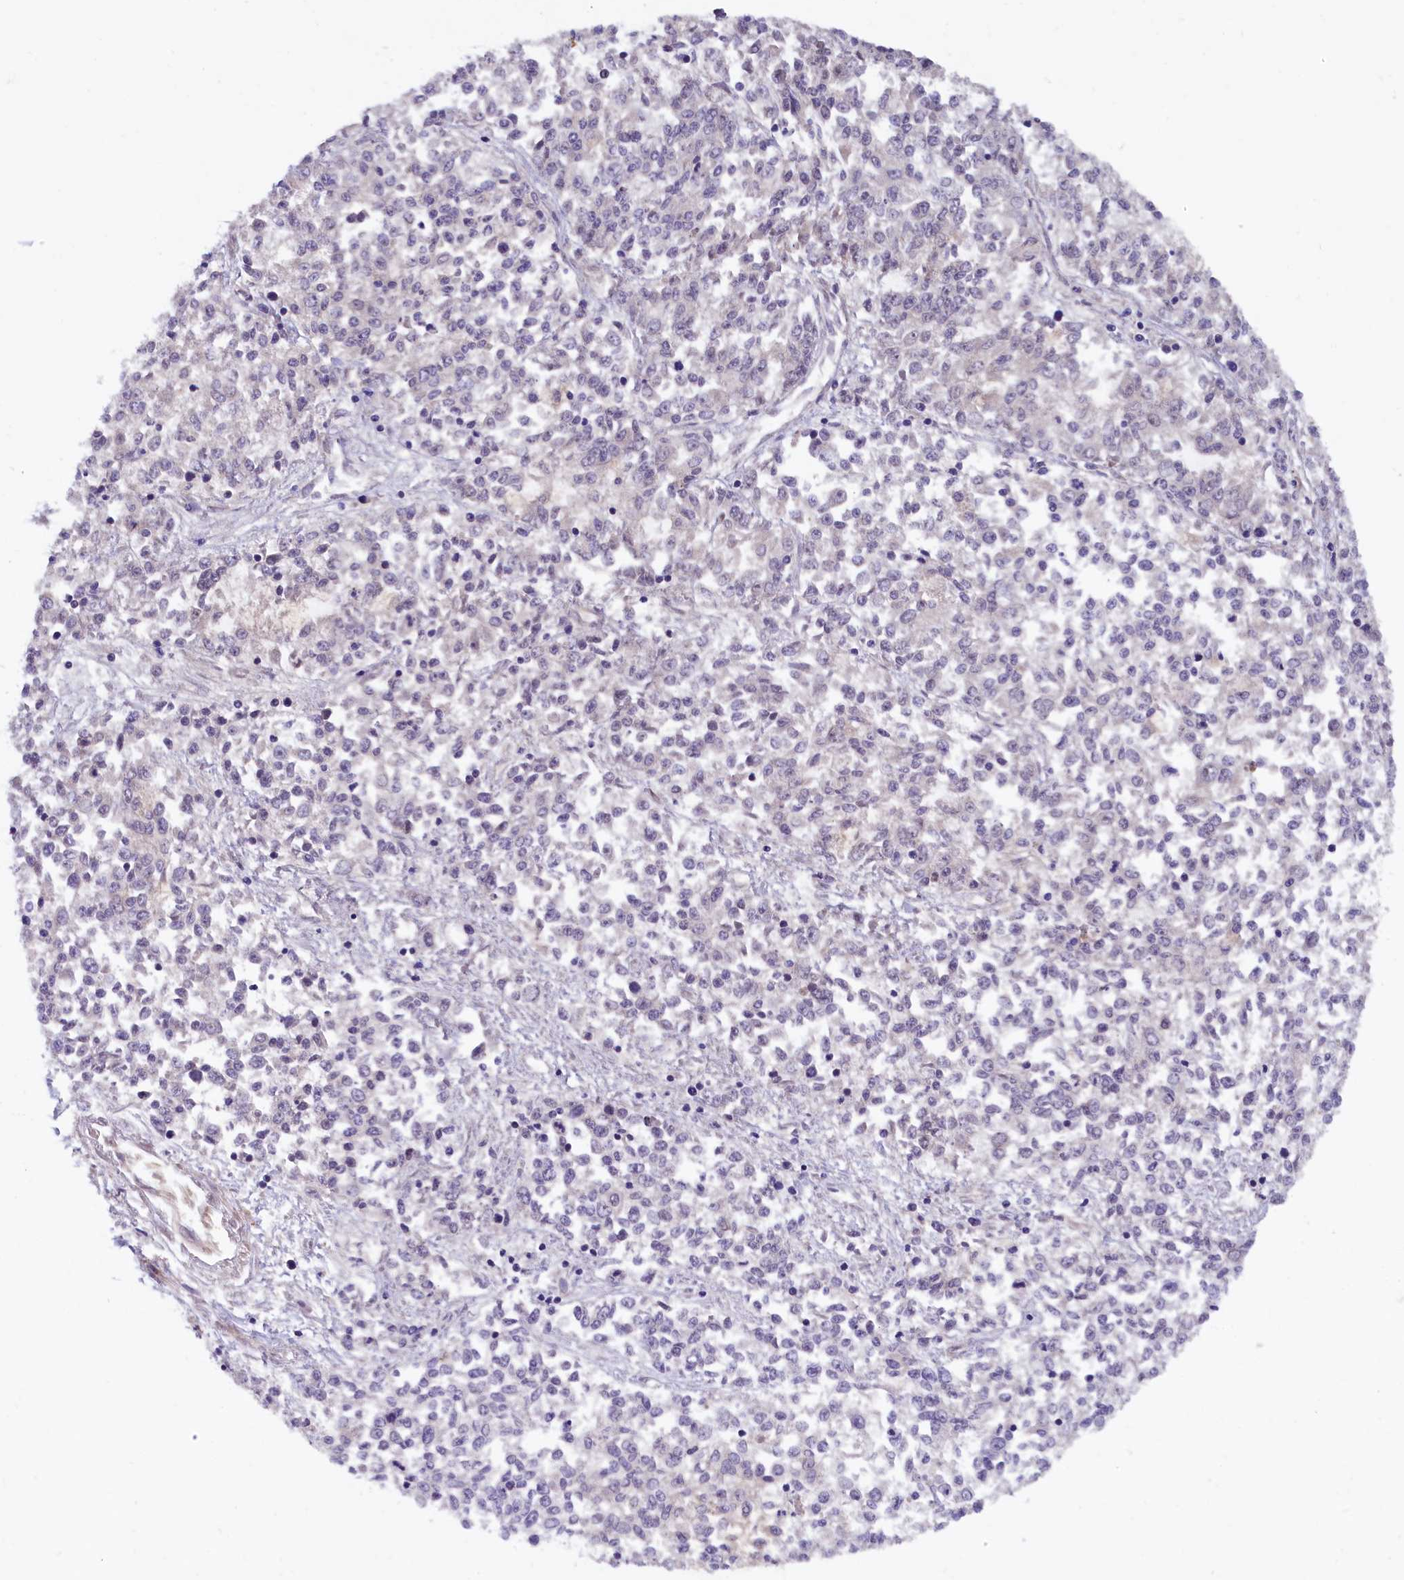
{"staining": {"intensity": "negative", "quantity": "none", "location": "none"}, "tissue": "endometrial cancer", "cell_type": "Tumor cells", "image_type": "cancer", "snomed": [{"axis": "morphology", "description": "Adenocarcinoma, NOS"}, {"axis": "topography", "description": "Endometrium"}], "caption": "DAB (3,3'-diaminobenzidine) immunohistochemical staining of human endometrial cancer displays no significant expression in tumor cells.", "gene": "ARL14EP", "patient": {"sex": "female", "age": 50}}